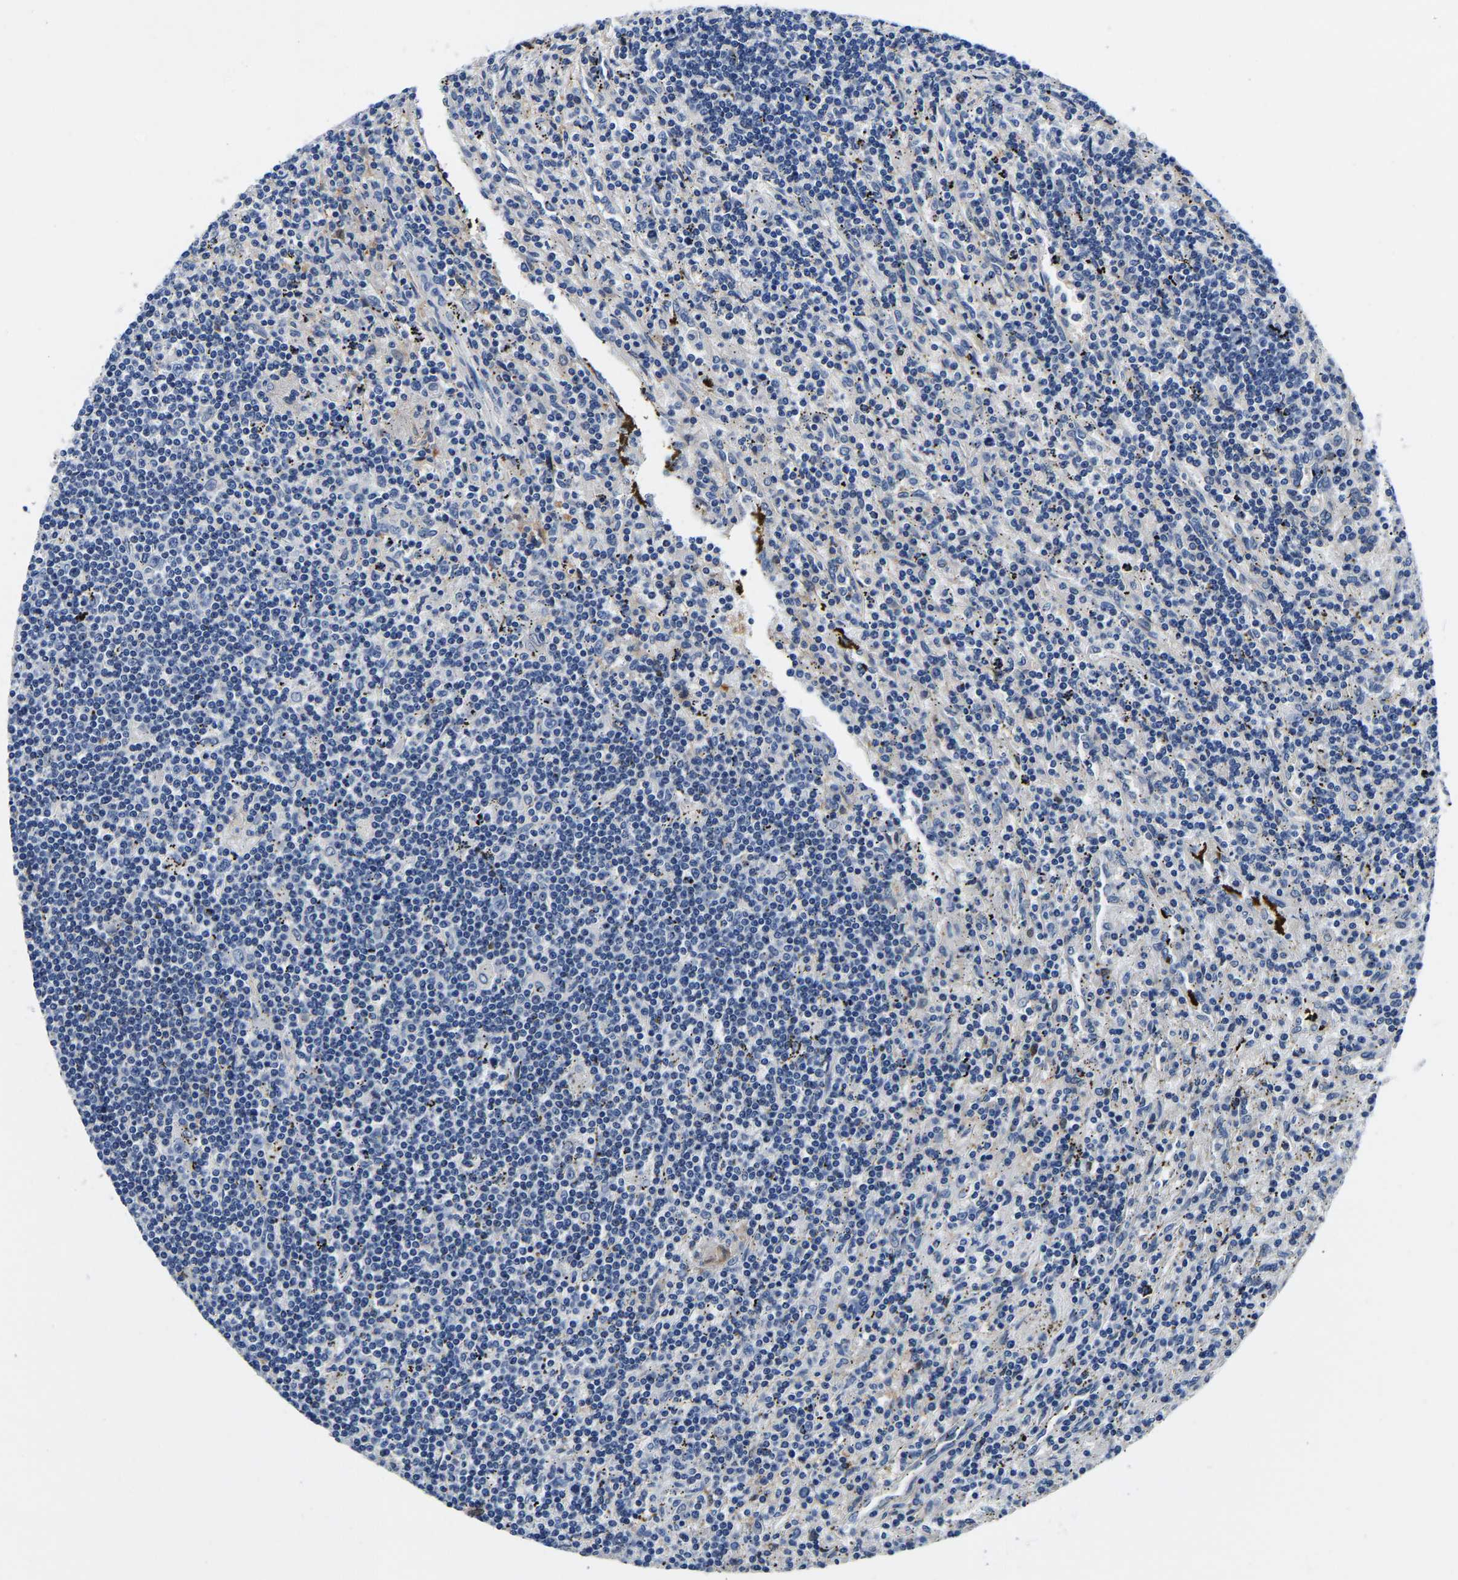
{"staining": {"intensity": "negative", "quantity": "none", "location": "none"}, "tissue": "lymphoma", "cell_type": "Tumor cells", "image_type": "cancer", "snomed": [{"axis": "morphology", "description": "Malignant lymphoma, non-Hodgkin's type, Low grade"}, {"axis": "topography", "description": "Spleen"}], "caption": "The immunohistochemistry (IHC) photomicrograph has no significant staining in tumor cells of low-grade malignant lymphoma, non-Hodgkin's type tissue.", "gene": "ACO1", "patient": {"sex": "male", "age": 76}}